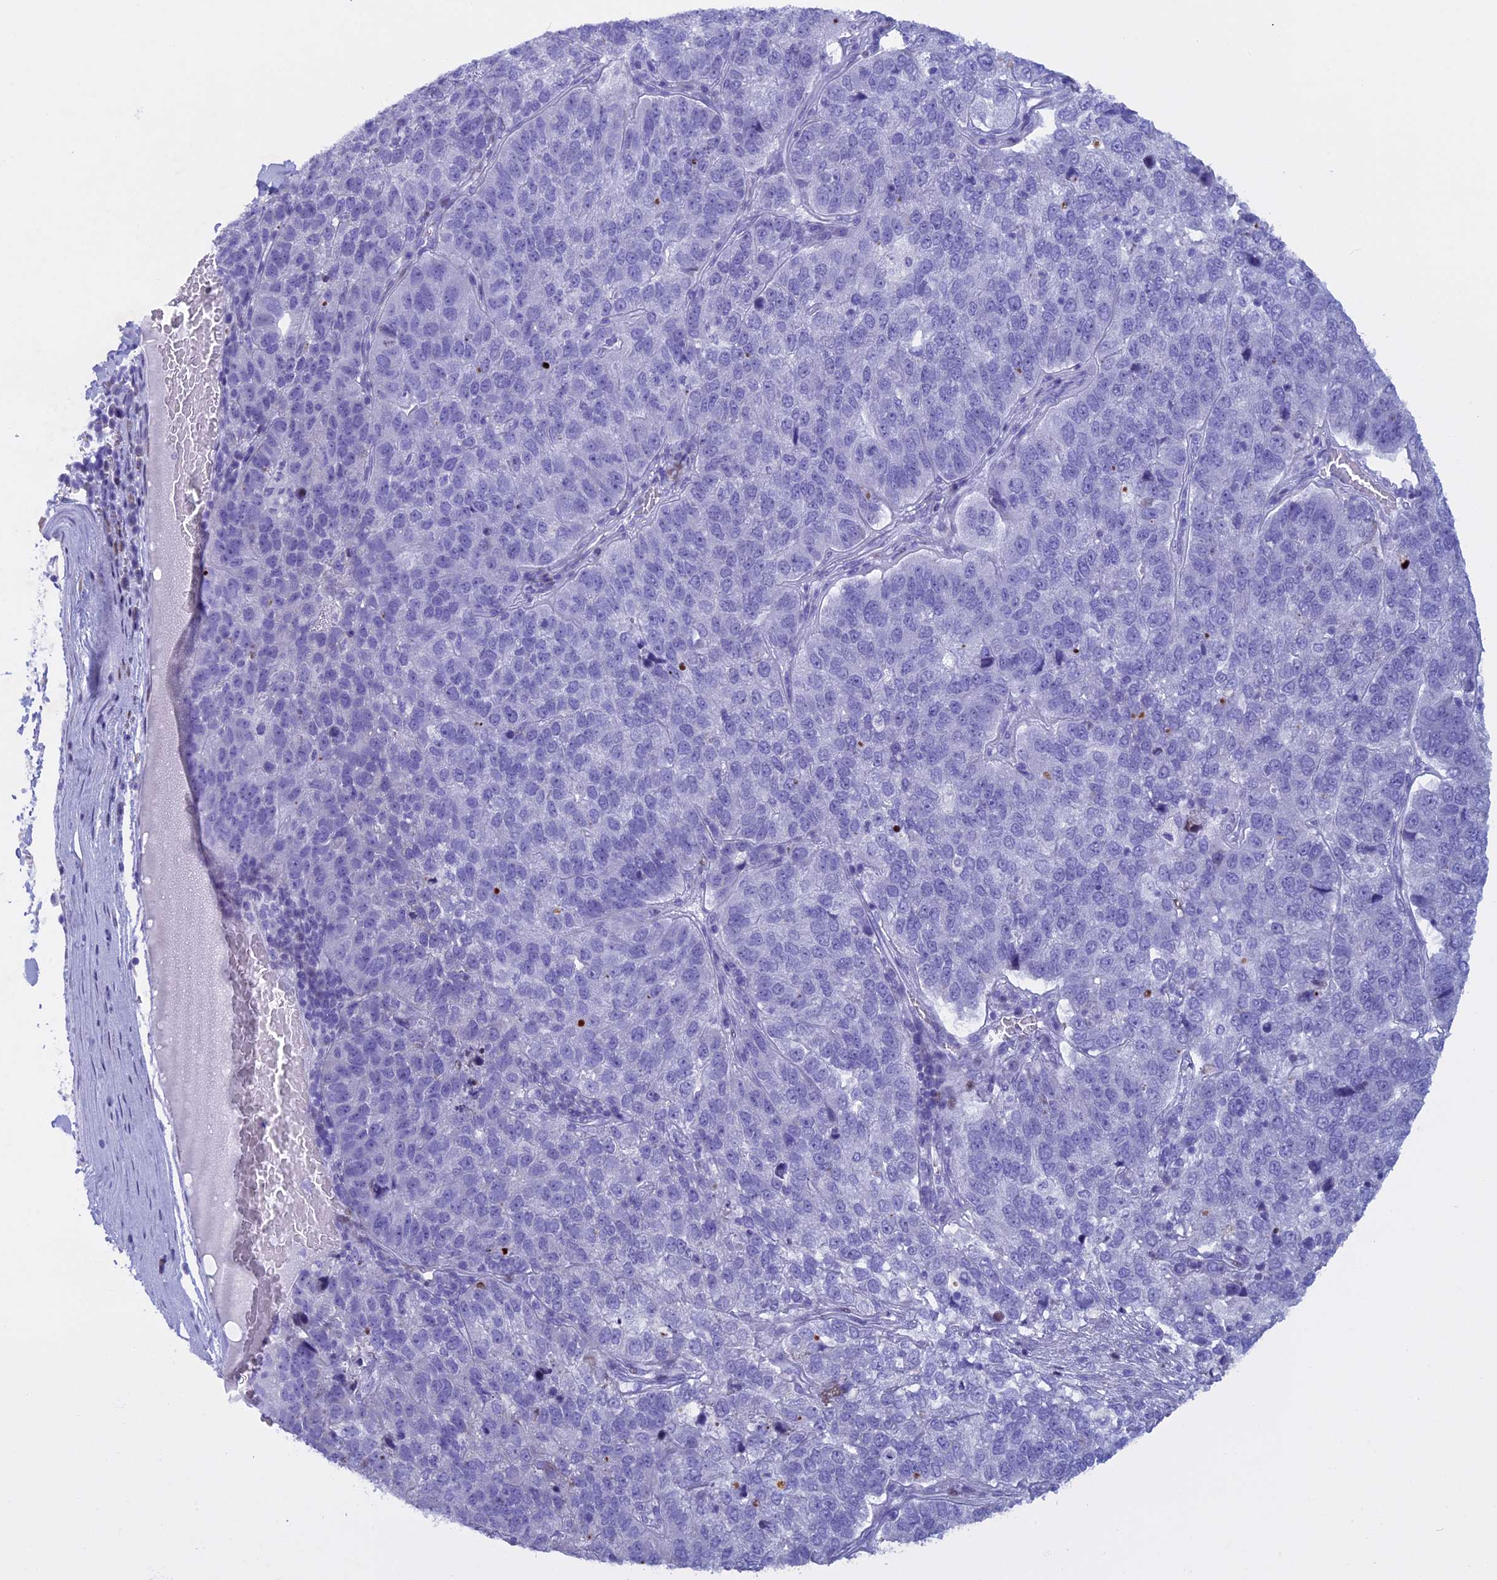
{"staining": {"intensity": "negative", "quantity": "none", "location": "none"}, "tissue": "pancreatic cancer", "cell_type": "Tumor cells", "image_type": "cancer", "snomed": [{"axis": "morphology", "description": "Adenocarcinoma, NOS"}, {"axis": "topography", "description": "Pancreas"}], "caption": "This is a photomicrograph of immunohistochemistry staining of pancreatic cancer, which shows no expression in tumor cells. (DAB (3,3'-diaminobenzidine) immunohistochemistry (IHC) visualized using brightfield microscopy, high magnification).", "gene": "KCTD21", "patient": {"sex": "female", "age": 61}}